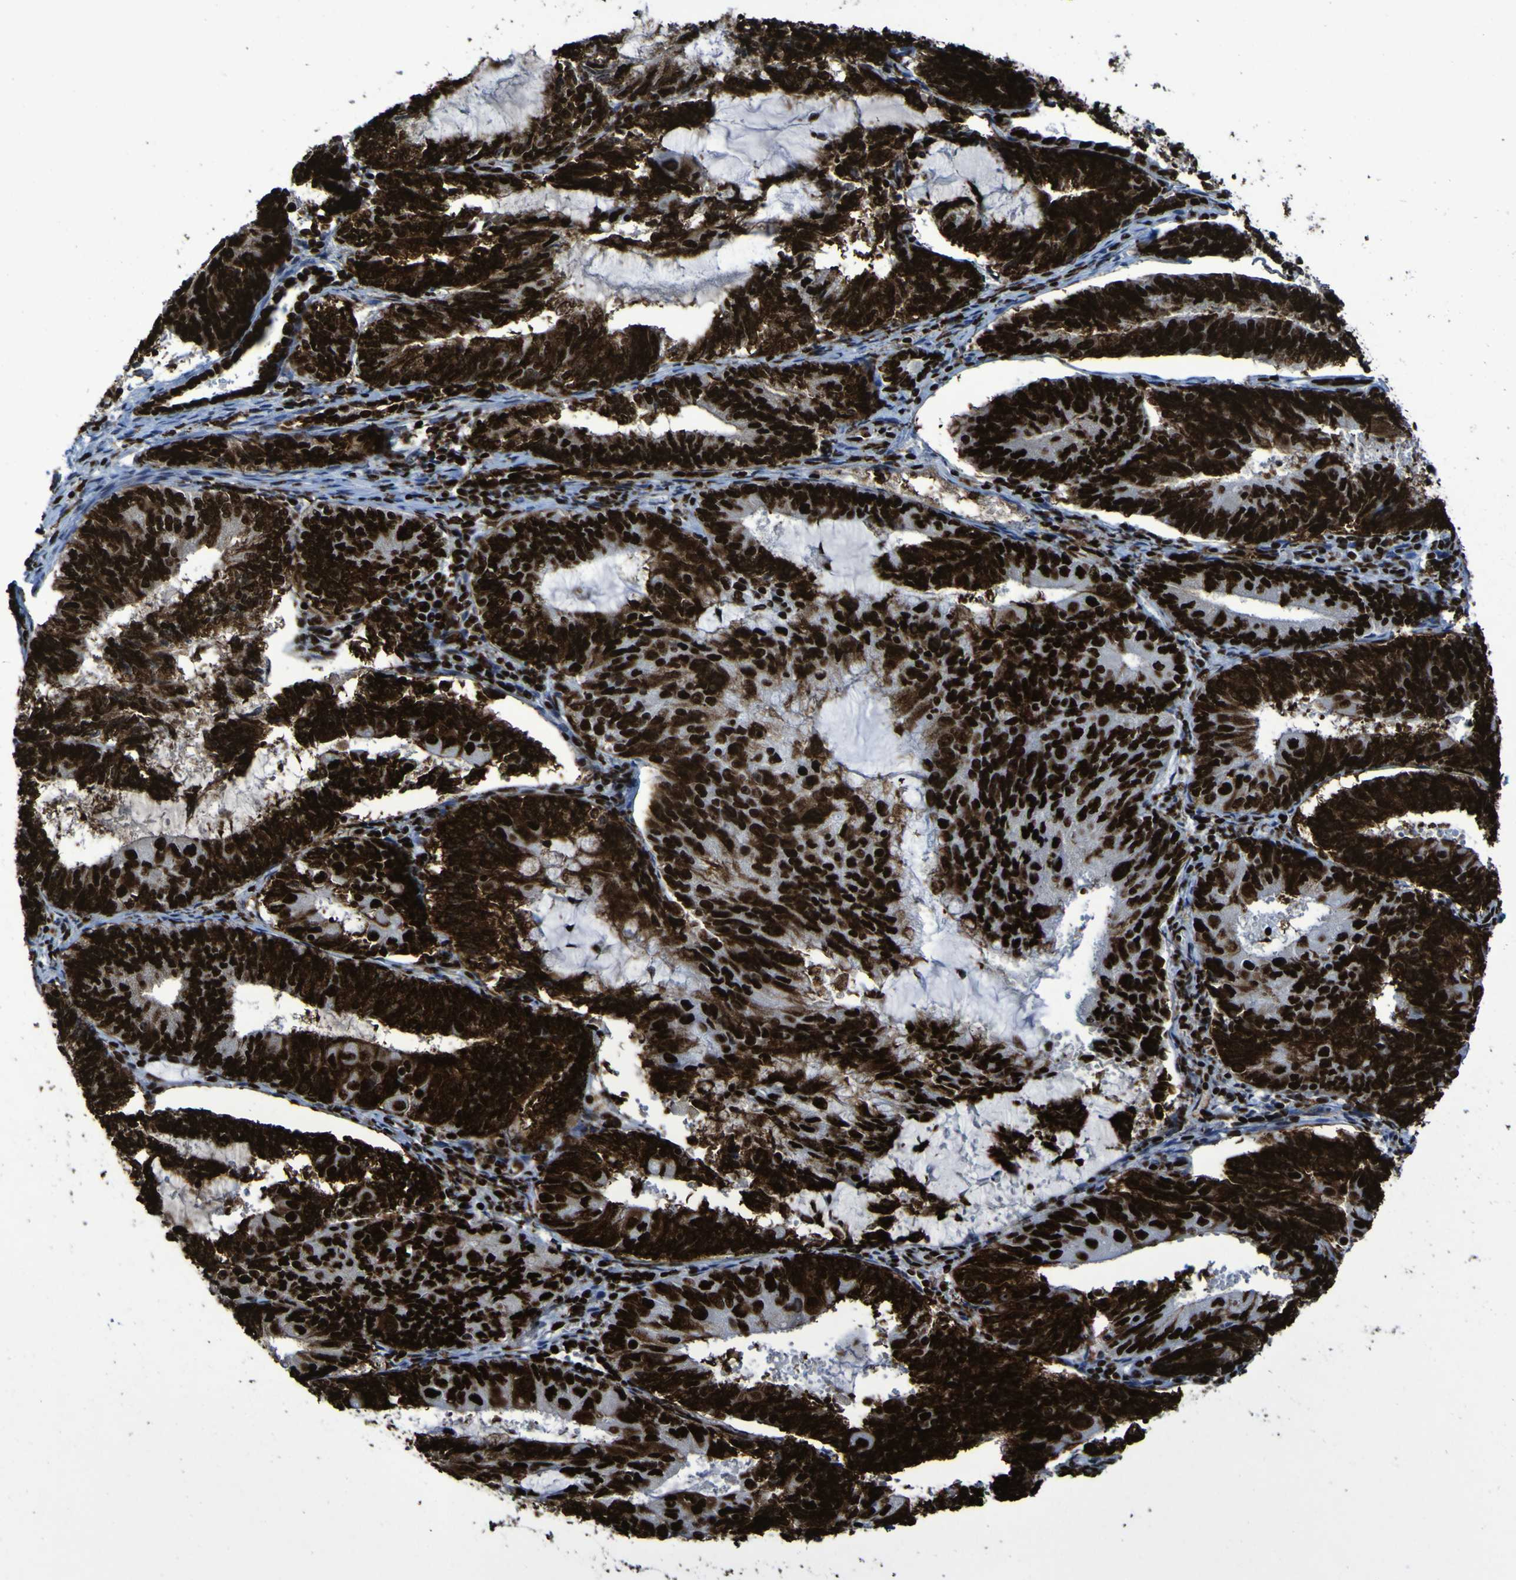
{"staining": {"intensity": "strong", "quantity": ">75%", "location": "nuclear"}, "tissue": "endometrial cancer", "cell_type": "Tumor cells", "image_type": "cancer", "snomed": [{"axis": "morphology", "description": "Adenocarcinoma, NOS"}, {"axis": "topography", "description": "Endometrium"}], "caption": "Endometrial adenocarcinoma stained with a brown dye displays strong nuclear positive expression in about >75% of tumor cells.", "gene": "NPM1", "patient": {"sex": "female", "age": 81}}